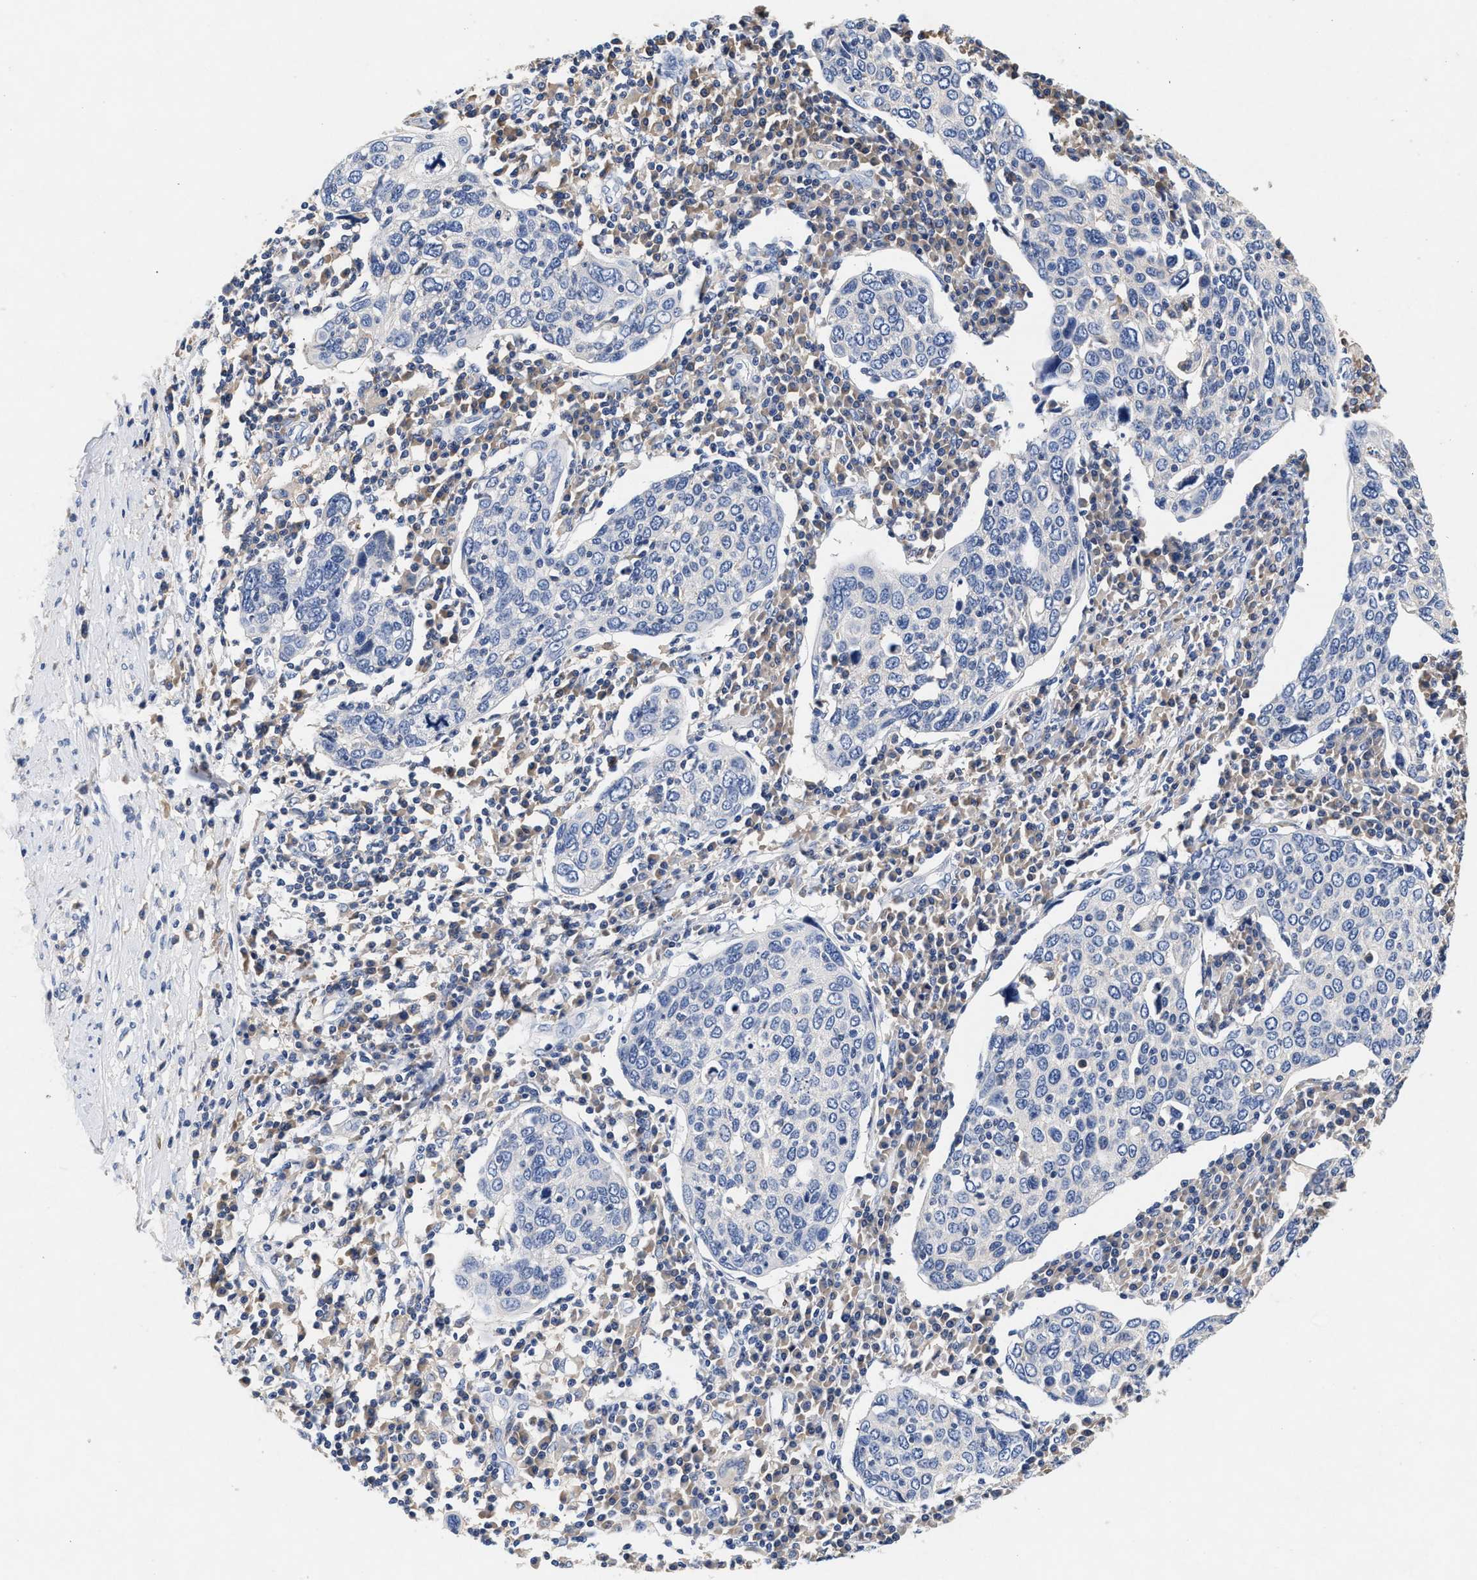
{"staining": {"intensity": "negative", "quantity": "none", "location": "none"}, "tissue": "cervical cancer", "cell_type": "Tumor cells", "image_type": "cancer", "snomed": [{"axis": "morphology", "description": "Squamous cell carcinoma, NOS"}, {"axis": "topography", "description": "Cervix"}], "caption": "Tumor cells show no significant protein expression in cervical cancer.", "gene": "GNAI3", "patient": {"sex": "female", "age": 40}}